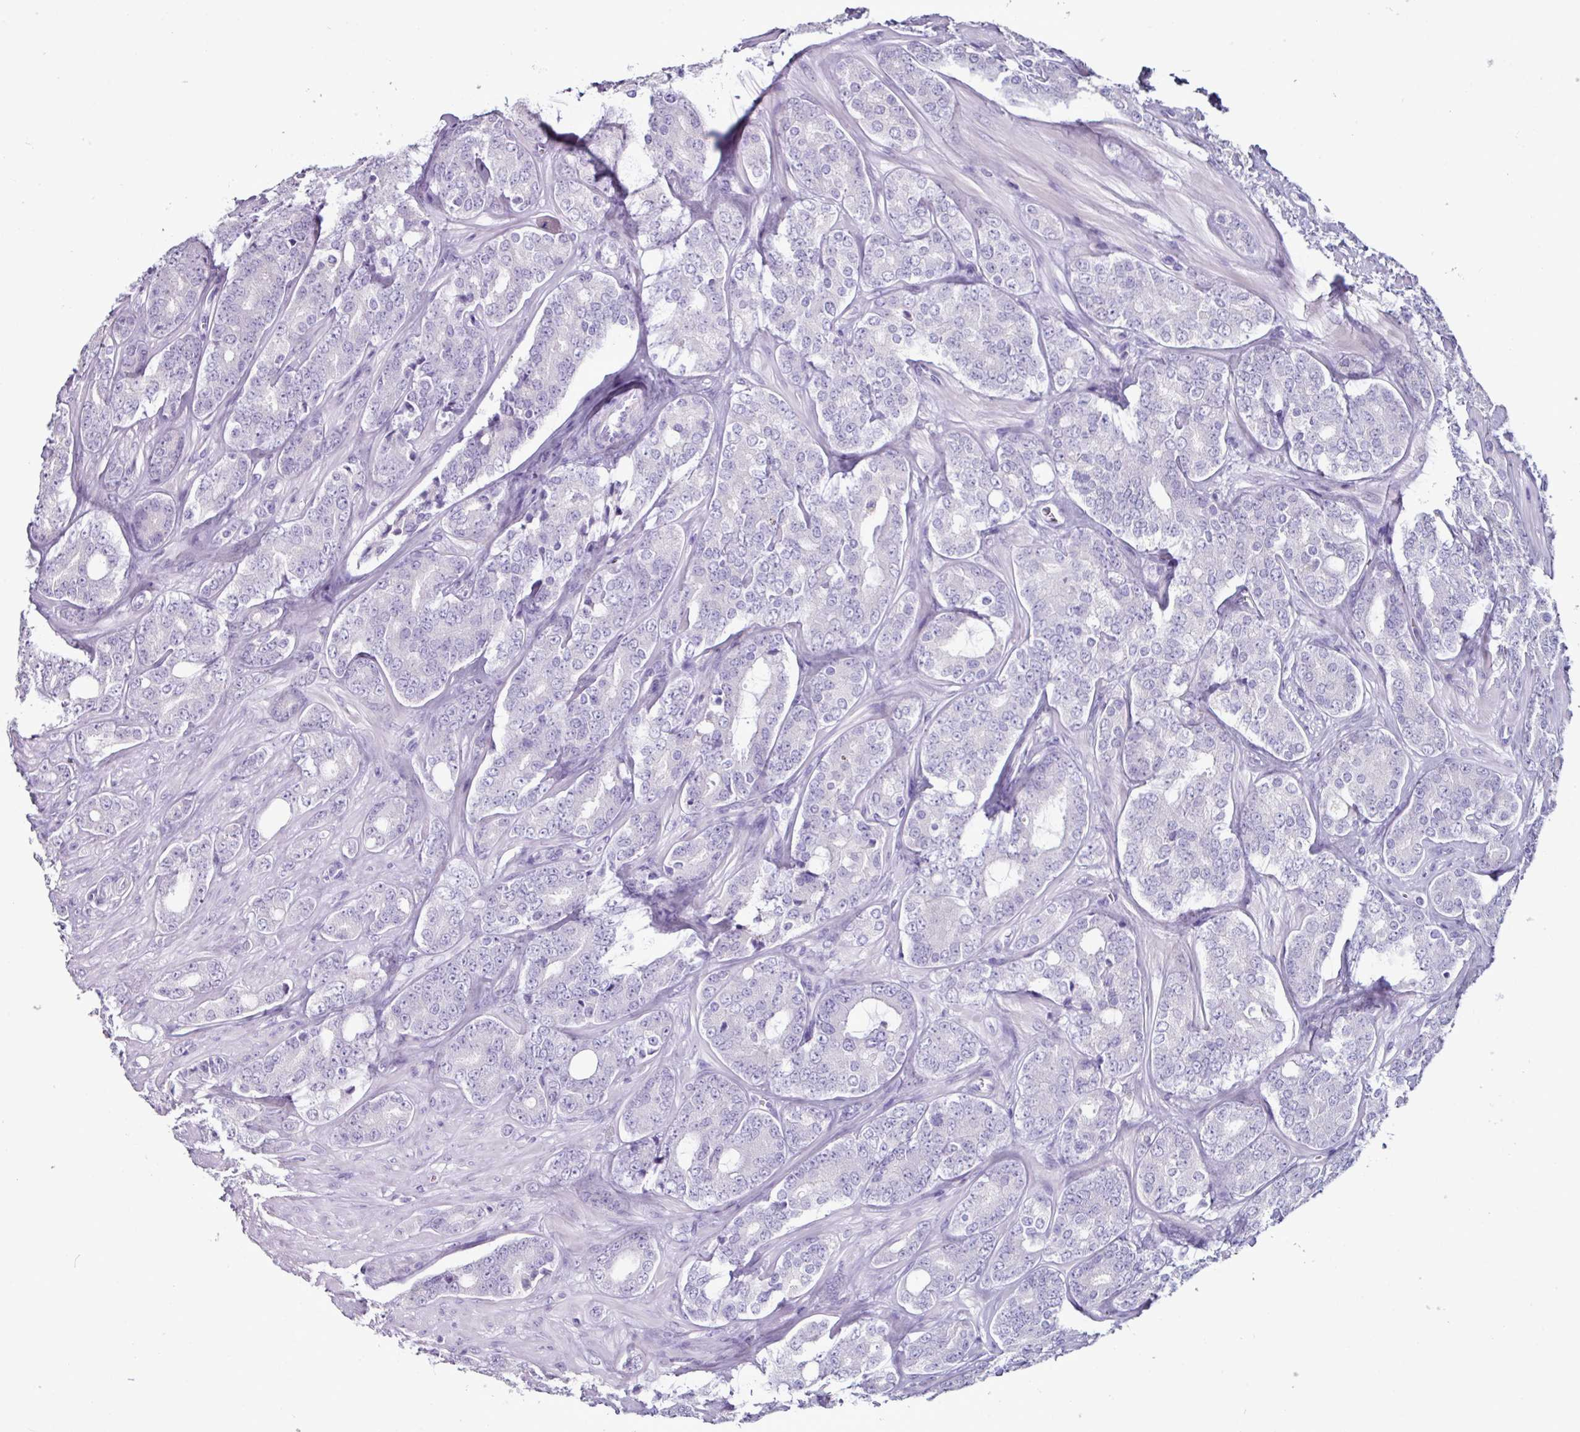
{"staining": {"intensity": "negative", "quantity": "none", "location": "none"}, "tissue": "prostate cancer", "cell_type": "Tumor cells", "image_type": "cancer", "snomed": [{"axis": "morphology", "description": "Adenocarcinoma, High grade"}, {"axis": "topography", "description": "Prostate"}], "caption": "Tumor cells are negative for brown protein staining in prostate cancer (adenocarcinoma (high-grade)).", "gene": "GLP2R", "patient": {"sex": "male", "age": 62}}